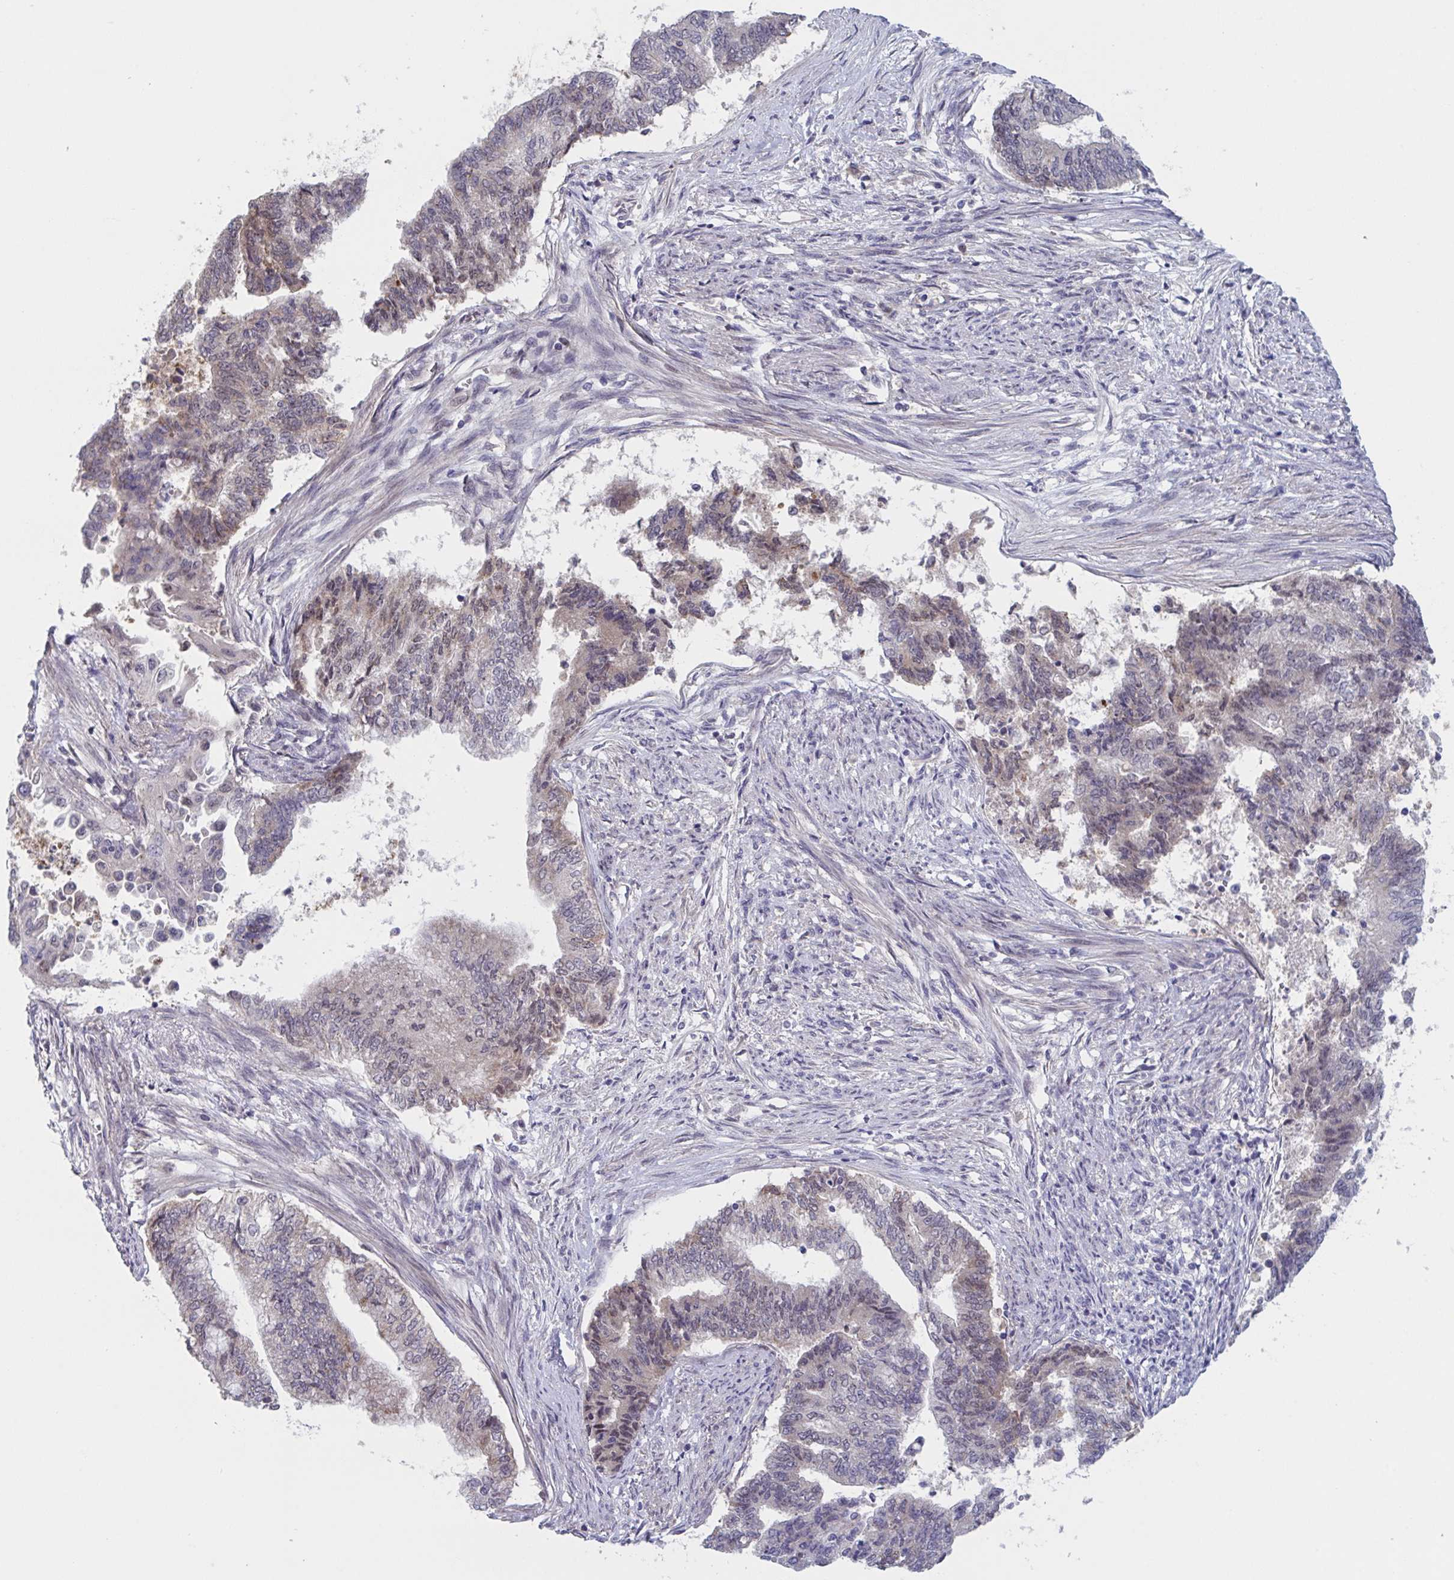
{"staining": {"intensity": "moderate", "quantity": "25%-75%", "location": "cytoplasmic/membranous,nuclear"}, "tissue": "endometrial cancer", "cell_type": "Tumor cells", "image_type": "cancer", "snomed": [{"axis": "morphology", "description": "Adenocarcinoma, NOS"}, {"axis": "topography", "description": "Endometrium"}], "caption": "A brown stain shows moderate cytoplasmic/membranous and nuclear positivity of a protein in adenocarcinoma (endometrial) tumor cells.", "gene": "RIOK1", "patient": {"sex": "female", "age": 65}}